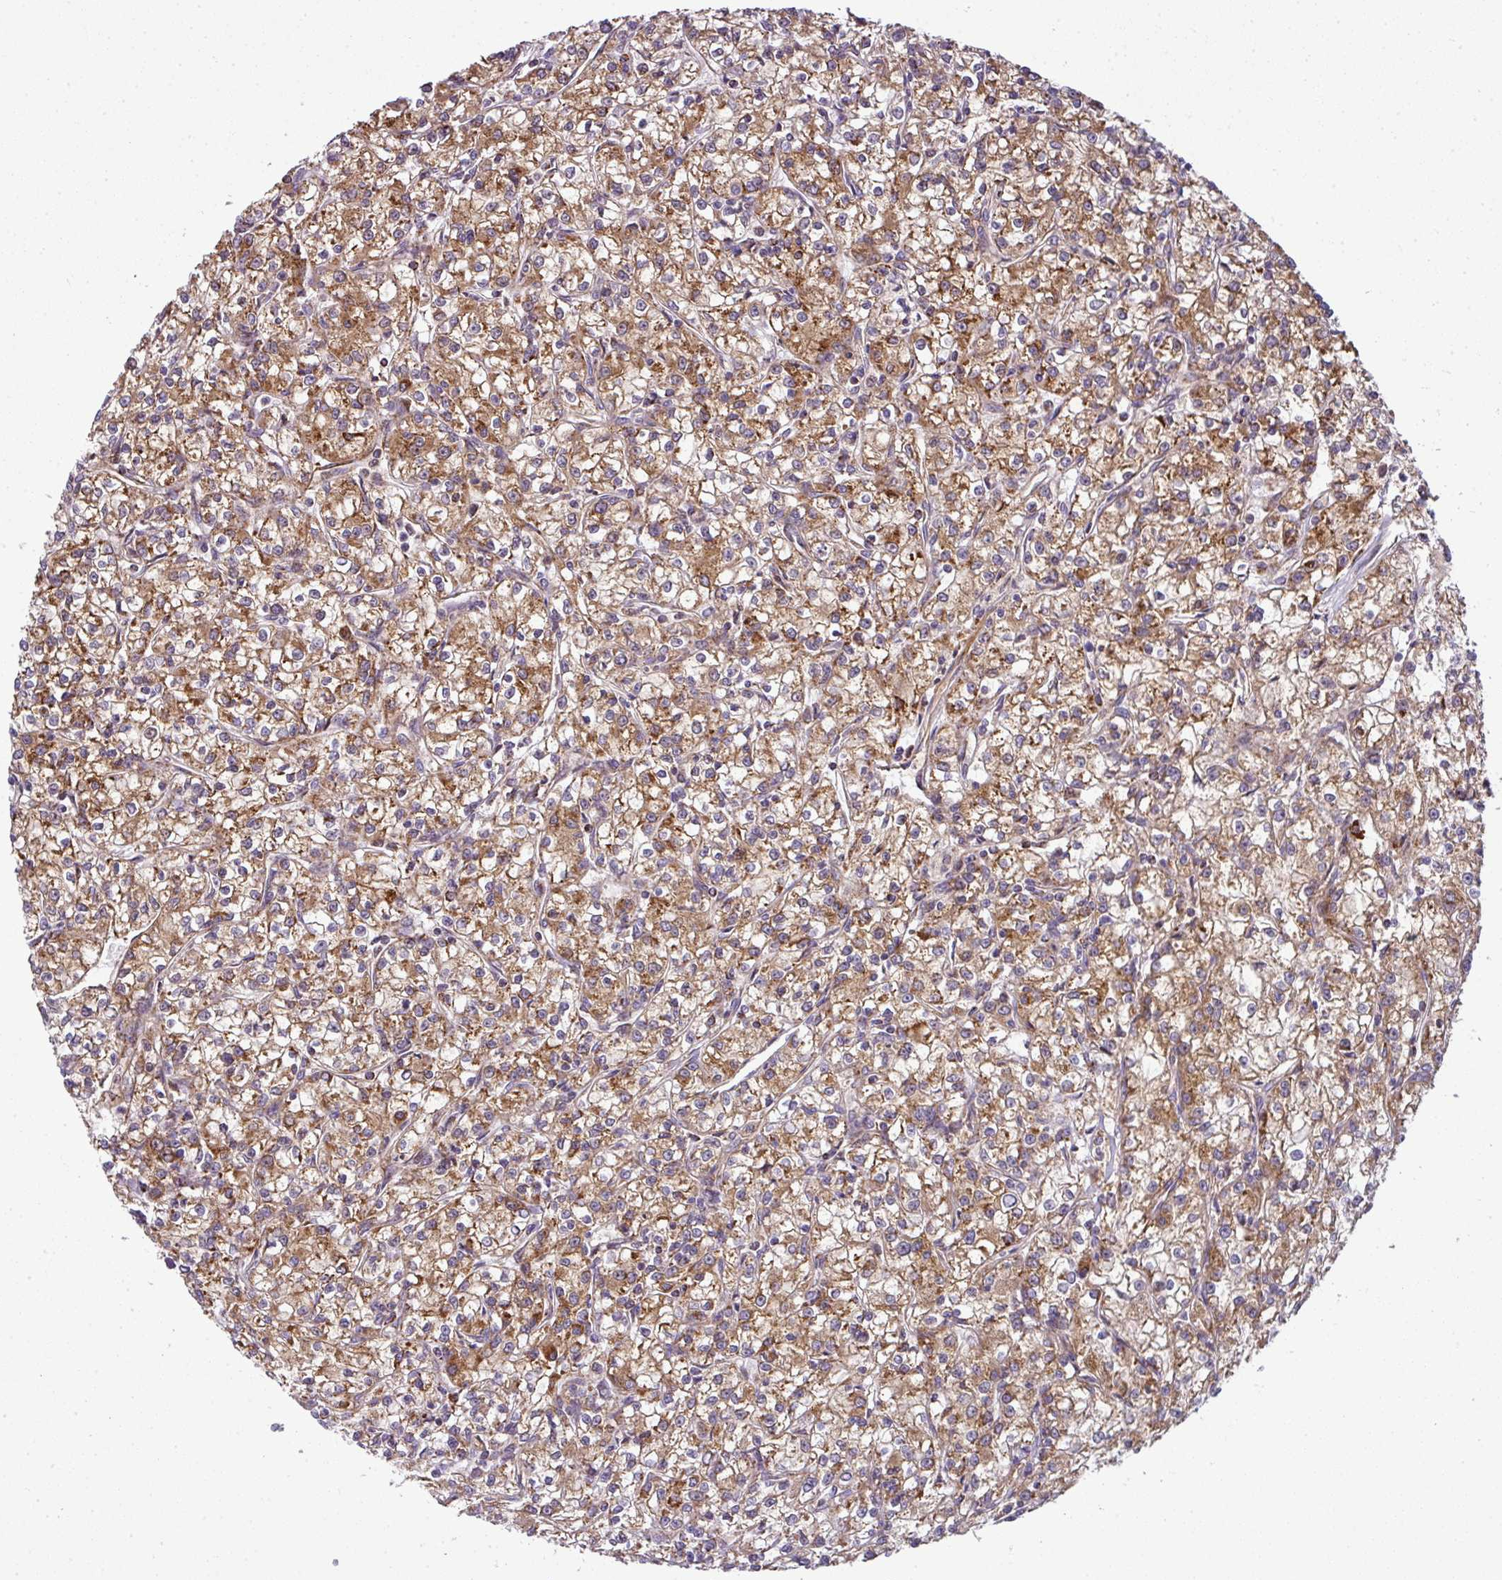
{"staining": {"intensity": "moderate", "quantity": ">75%", "location": "cytoplasmic/membranous"}, "tissue": "renal cancer", "cell_type": "Tumor cells", "image_type": "cancer", "snomed": [{"axis": "morphology", "description": "Adenocarcinoma, NOS"}, {"axis": "topography", "description": "Kidney"}], "caption": "IHC of renal adenocarcinoma exhibits medium levels of moderate cytoplasmic/membranous expression in about >75% of tumor cells.", "gene": "PRELID3B", "patient": {"sex": "female", "age": 59}}